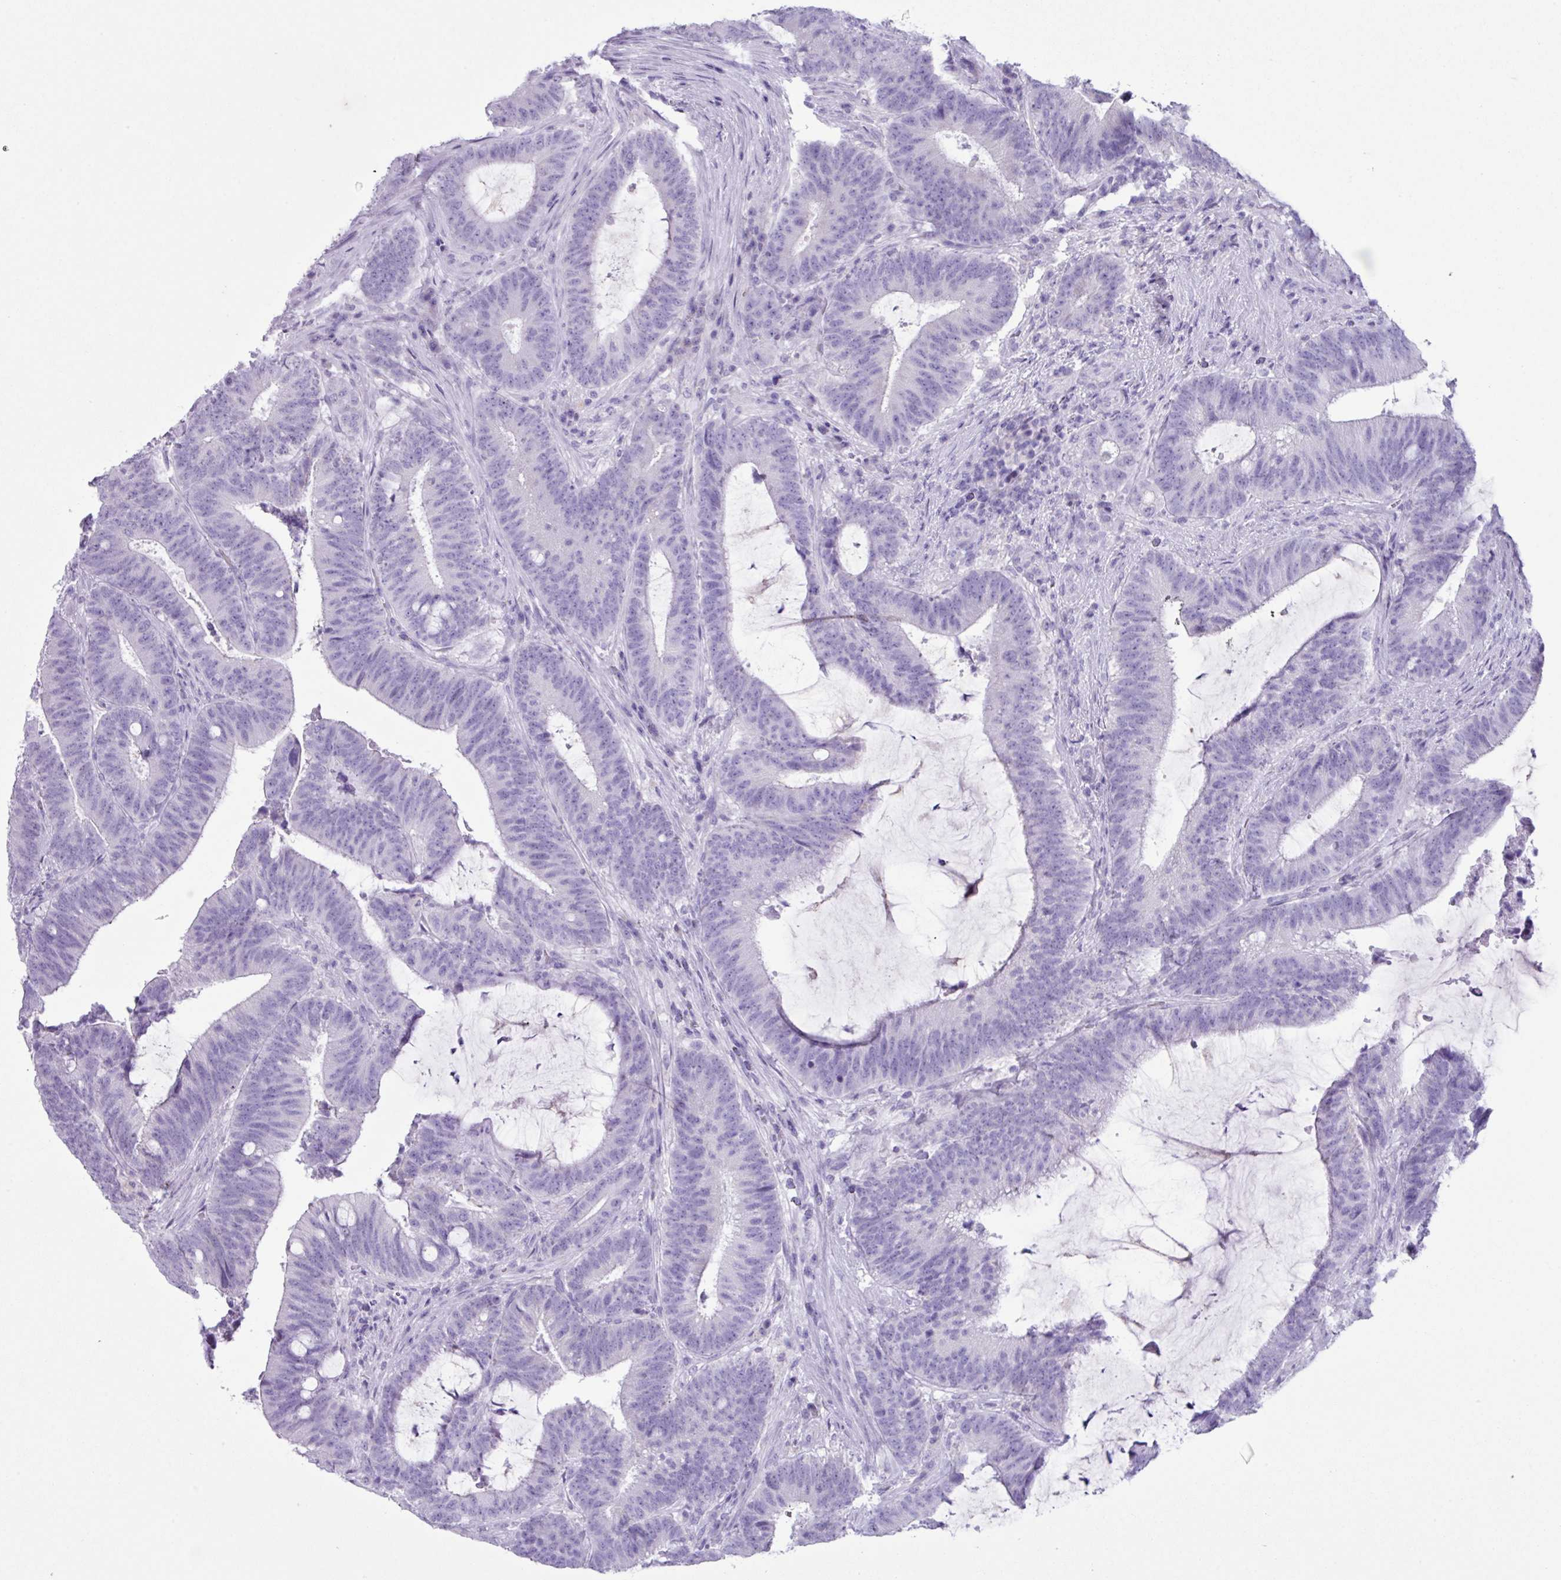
{"staining": {"intensity": "negative", "quantity": "none", "location": "none"}, "tissue": "colorectal cancer", "cell_type": "Tumor cells", "image_type": "cancer", "snomed": [{"axis": "morphology", "description": "Adenocarcinoma, NOS"}, {"axis": "topography", "description": "Colon"}], "caption": "Colorectal cancer (adenocarcinoma) stained for a protein using IHC displays no positivity tumor cells.", "gene": "AGO3", "patient": {"sex": "female", "age": 43}}